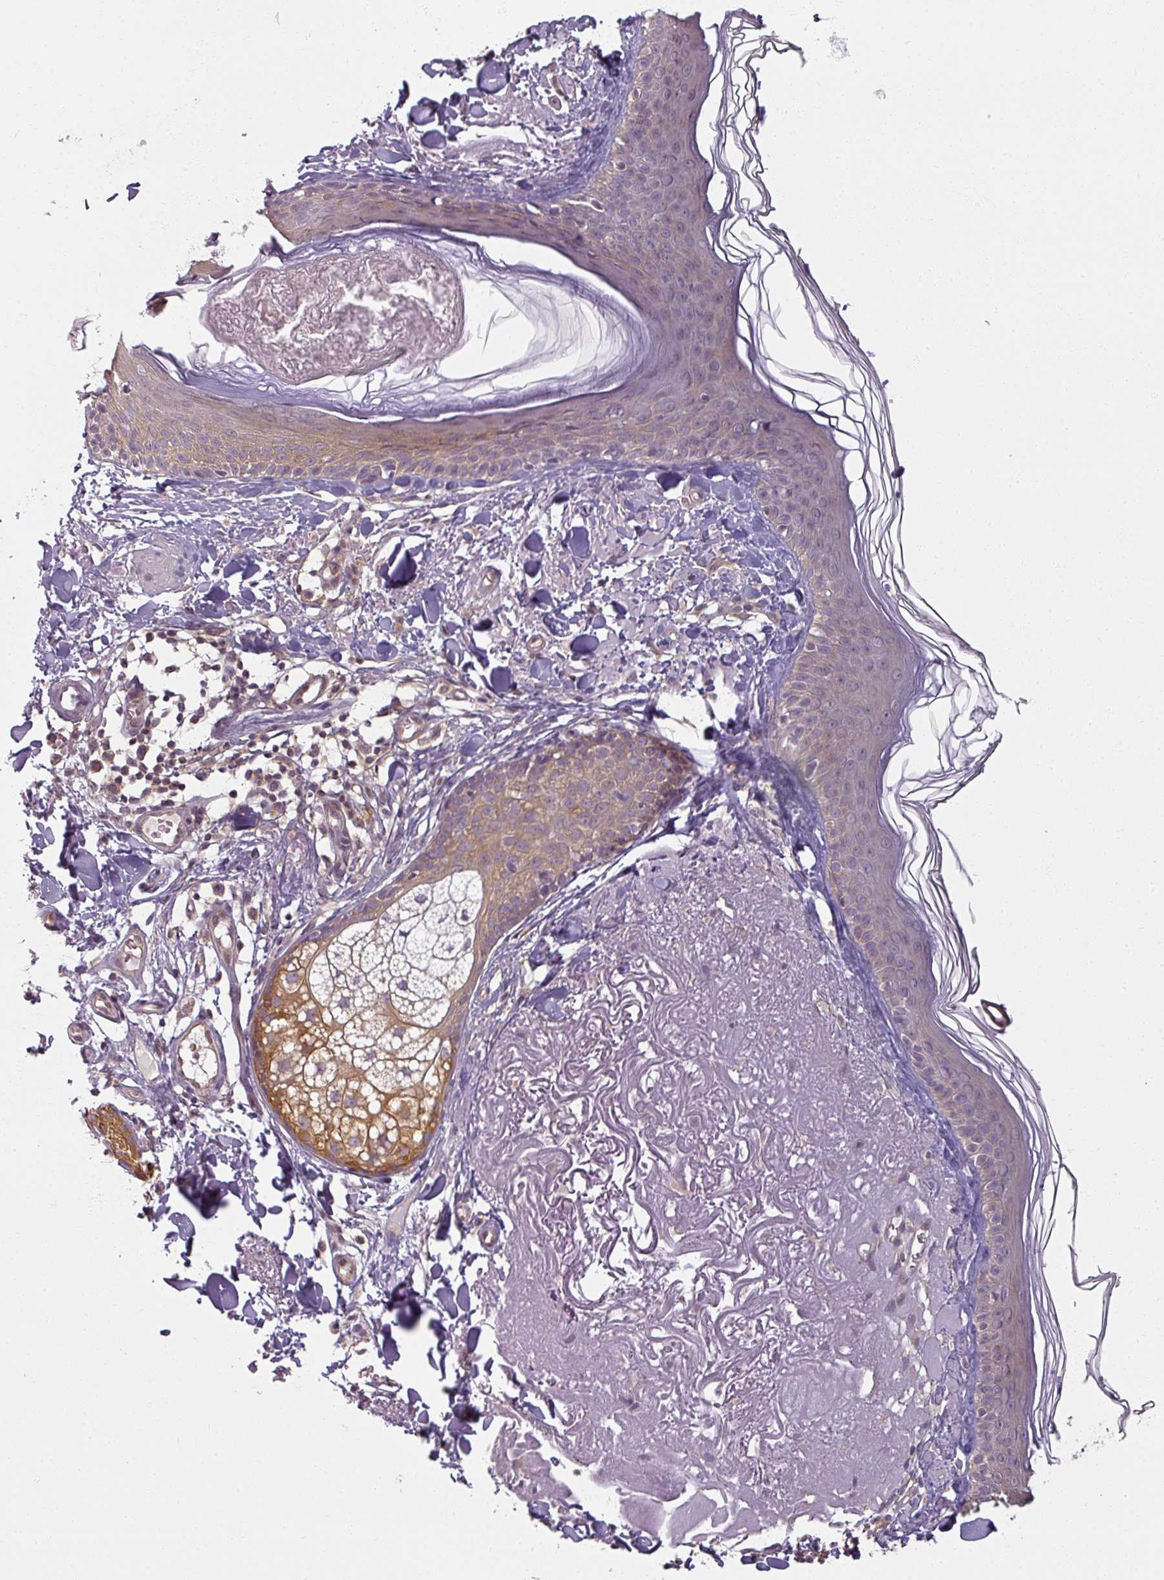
{"staining": {"intensity": "negative", "quantity": "none", "location": "none"}, "tissue": "skin", "cell_type": "Fibroblasts", "image_type": "normal", "snomed": [{"axis": "morphology", "description": "Normal tissue, NOS"}, {"axis": "morphology", "description": "Malignant melanoma, NOS"}, {"axis": "topography", "description": "Skin"}], "caption": "This micrograph is of benign skin stained with IHC to label a protein in brown with the nuclei are counter-stained blue. There is no expression in fibroblasts. The staining was performed using DAB (3,3'-diaminobenzidine) to visualize the protein expression in brown, while the nuclei were stained in blue with hematoxylin (Magnification: 20x).", "gene": "AGPAT4", "patient": {"sex": "male", "age": 80}}